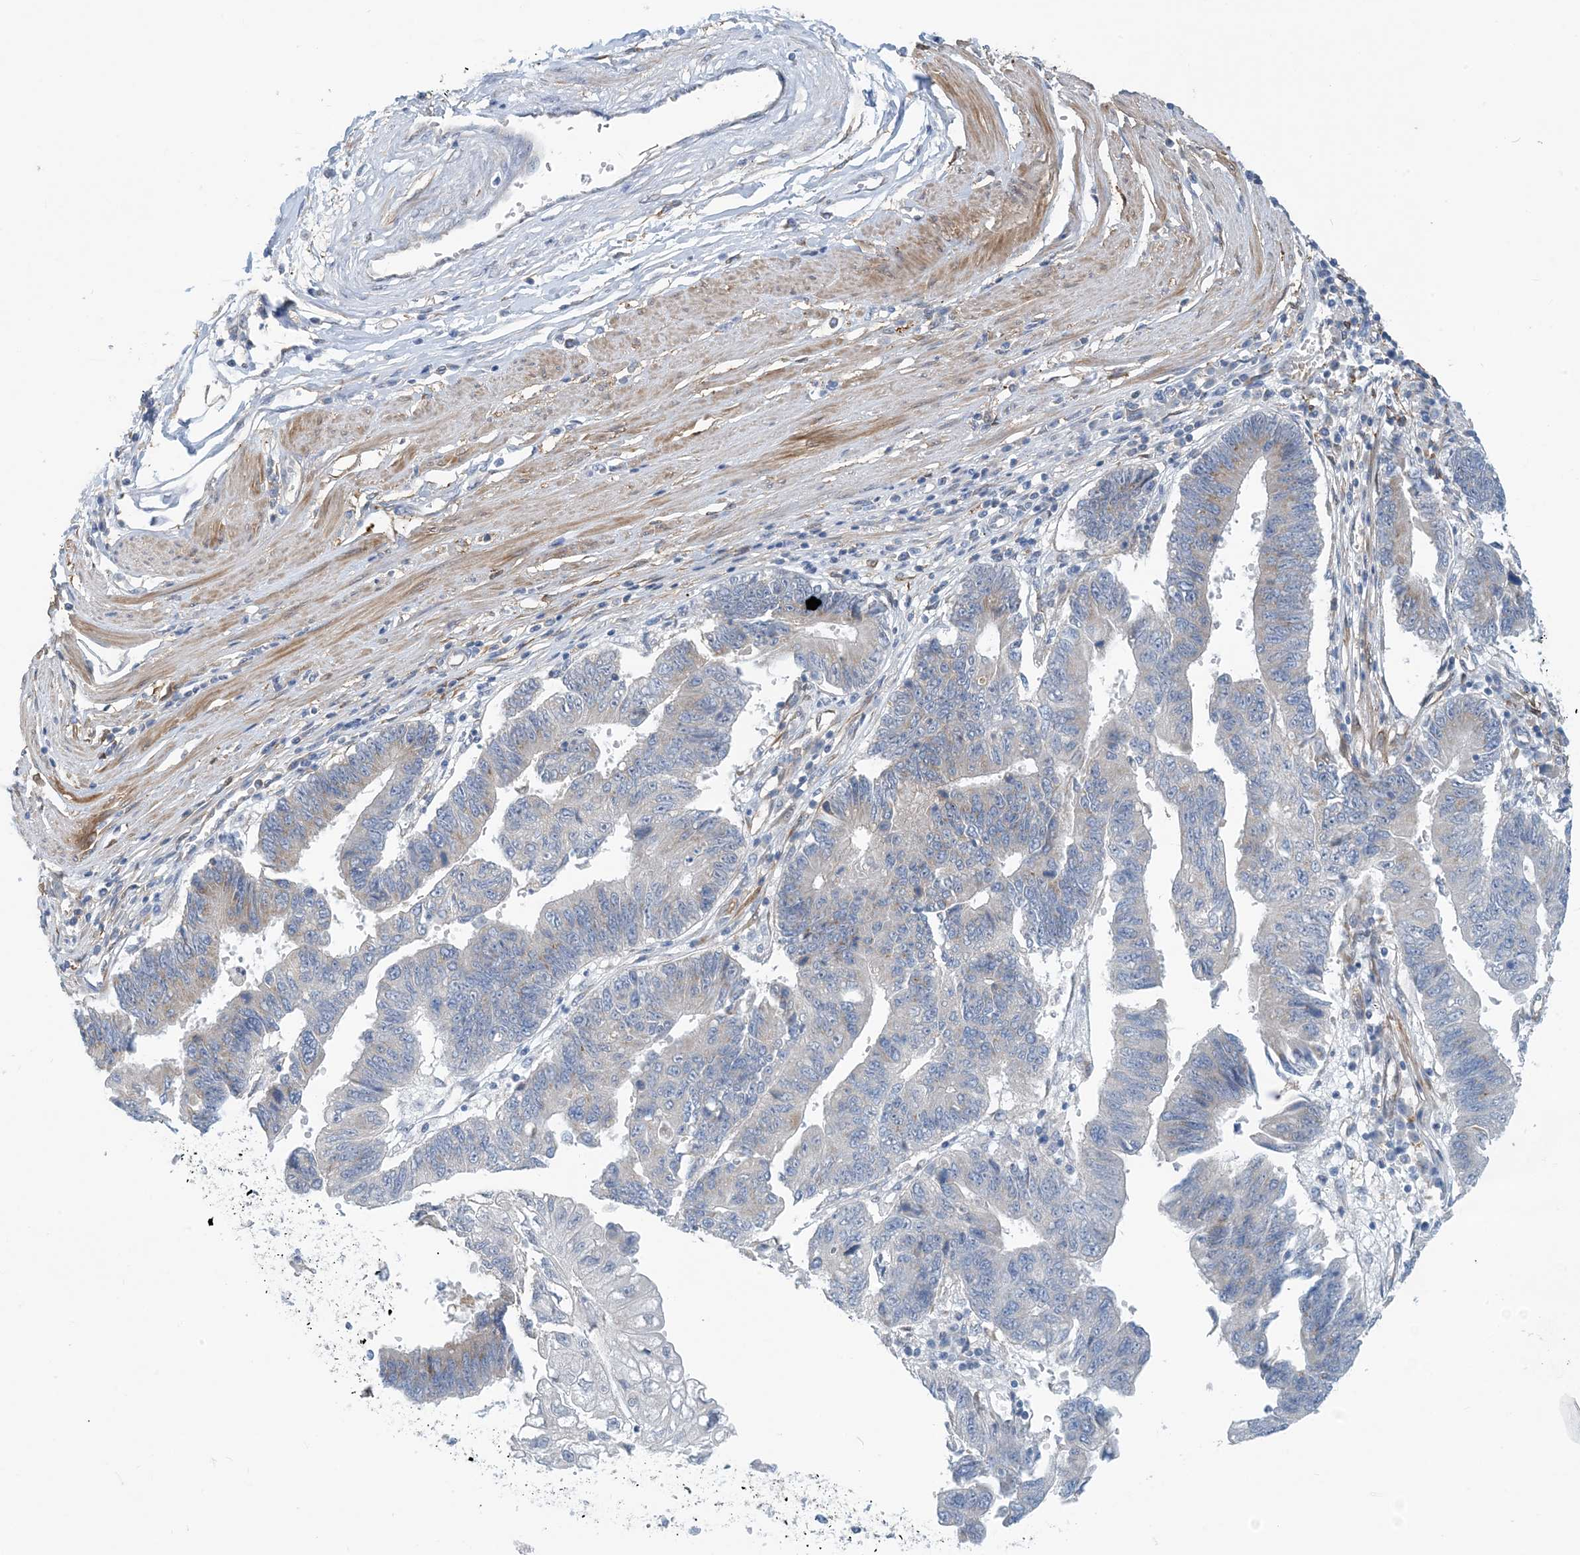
{"staining": {"intensity": "negative", "quantity": "none", "location": "none"}, "tissue": "stomach cancer", "cell_type": "Tumor cells", "image_type": "cancer", "snomed": [{"axis": "morphology", "description": "Adenocarcinoma, NOS"}, {"axis": "topography", "description": "Stomach"}], "caption": "An immunohistochemistry image of stomach cancer is shown. There is no staining in tumor cells of stomach cancer.", "gene": "EIF2A", "patient": {"sex": "male", "age": 59}}